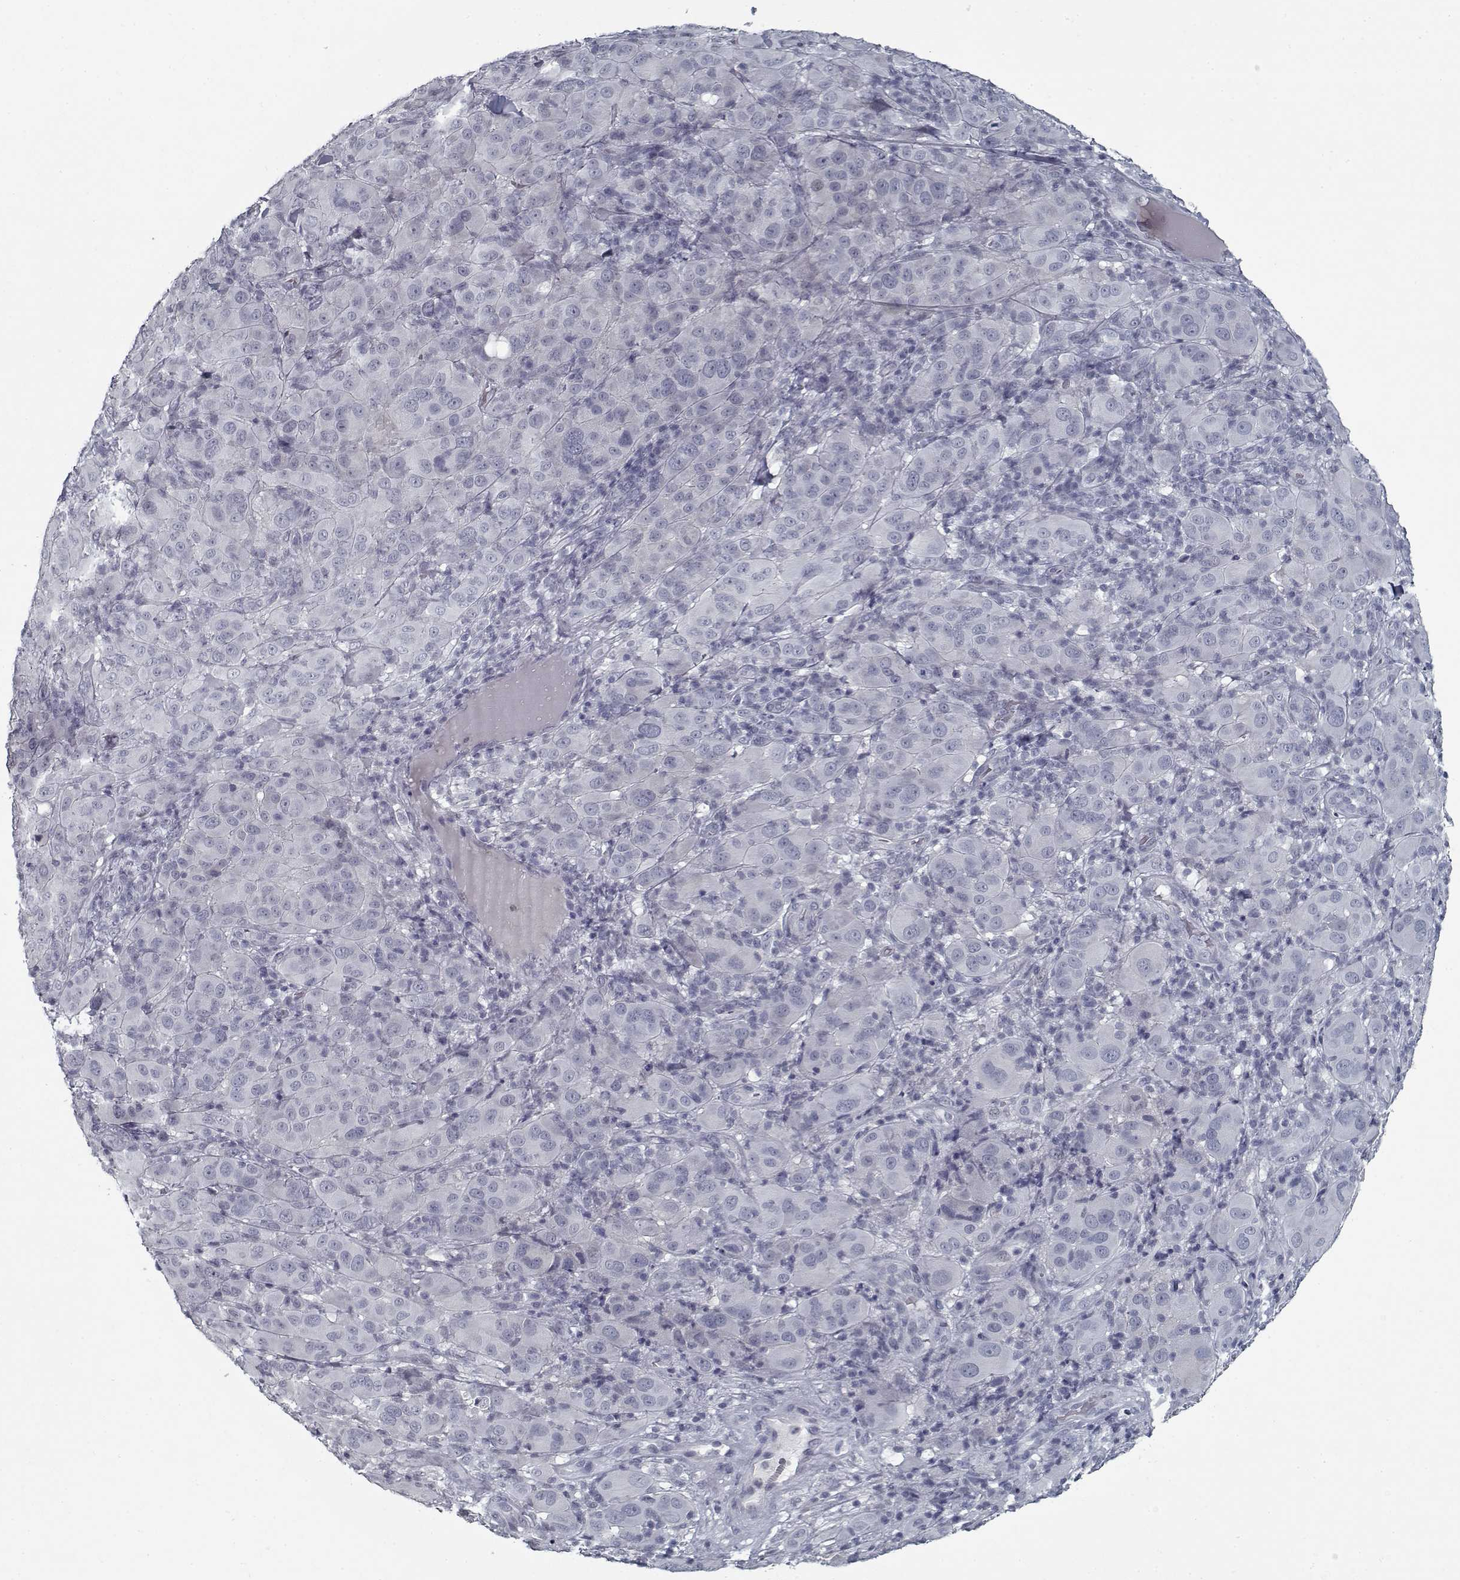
{"staining": {"intensity": "negative", "quantity": "none", "location": "none"}, "tissue": "melanoma", "cell_type": "Tumor cells", "image_type": "cancer", "snomed": [{"axis": "morphology", "description": "Malignant melanoma, NOS"}, {"axis": "topography", "description": "Skin"}], "caption": "A high-resolution photomicrograph shows IHC staining of malignant melanoma, which displays no significant expression in tumor cells.", "gene": "GAD2", "patient": {"sex": "female", "age": 87}}